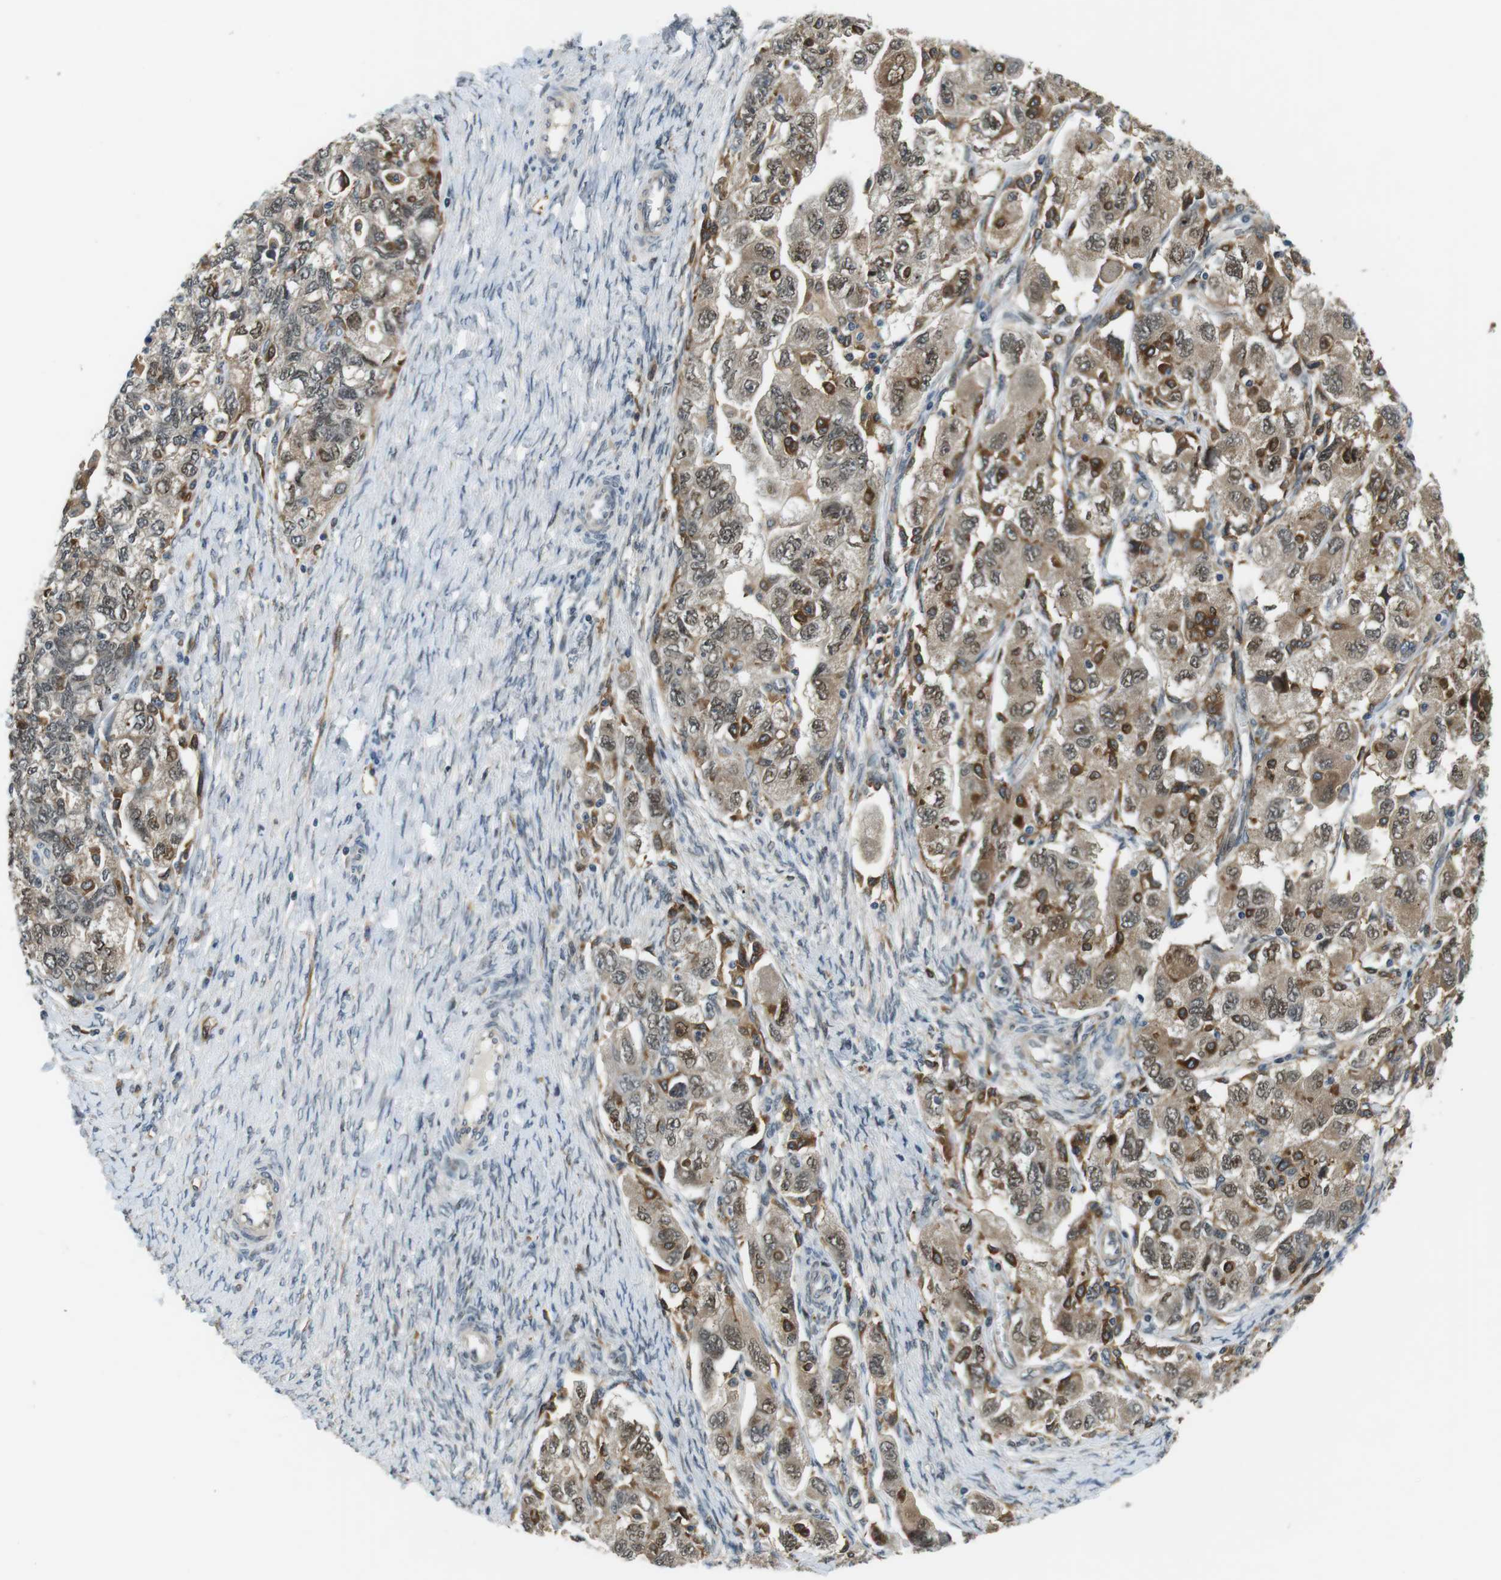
{"staining": {"intensity": "moderate", "quantity": "25%-75%", "location": "cytoplasmic/membranous,nuclear"}, "tissue": "ovarian cancer", "cell_type": "Tumor cells", "image_type": "cancer", "snomed": [{"axis": "morphology", "description": "Carcinoma, NOS"}, {"axis": "morphology", "description": "Cystadenocarcinoma, serous, NOS"}, {"axis": "topography", "description": "Ovary"}], "caption": "Protein analysis of serous cystadenocarcinoma (ovarian) tissue reveals moderate cytoplasmic/membranous and nuclear expression in about 25%-75% of tumor cells.", "gene": "PALD1", "patient": {"sex": "female", "age": 69}}